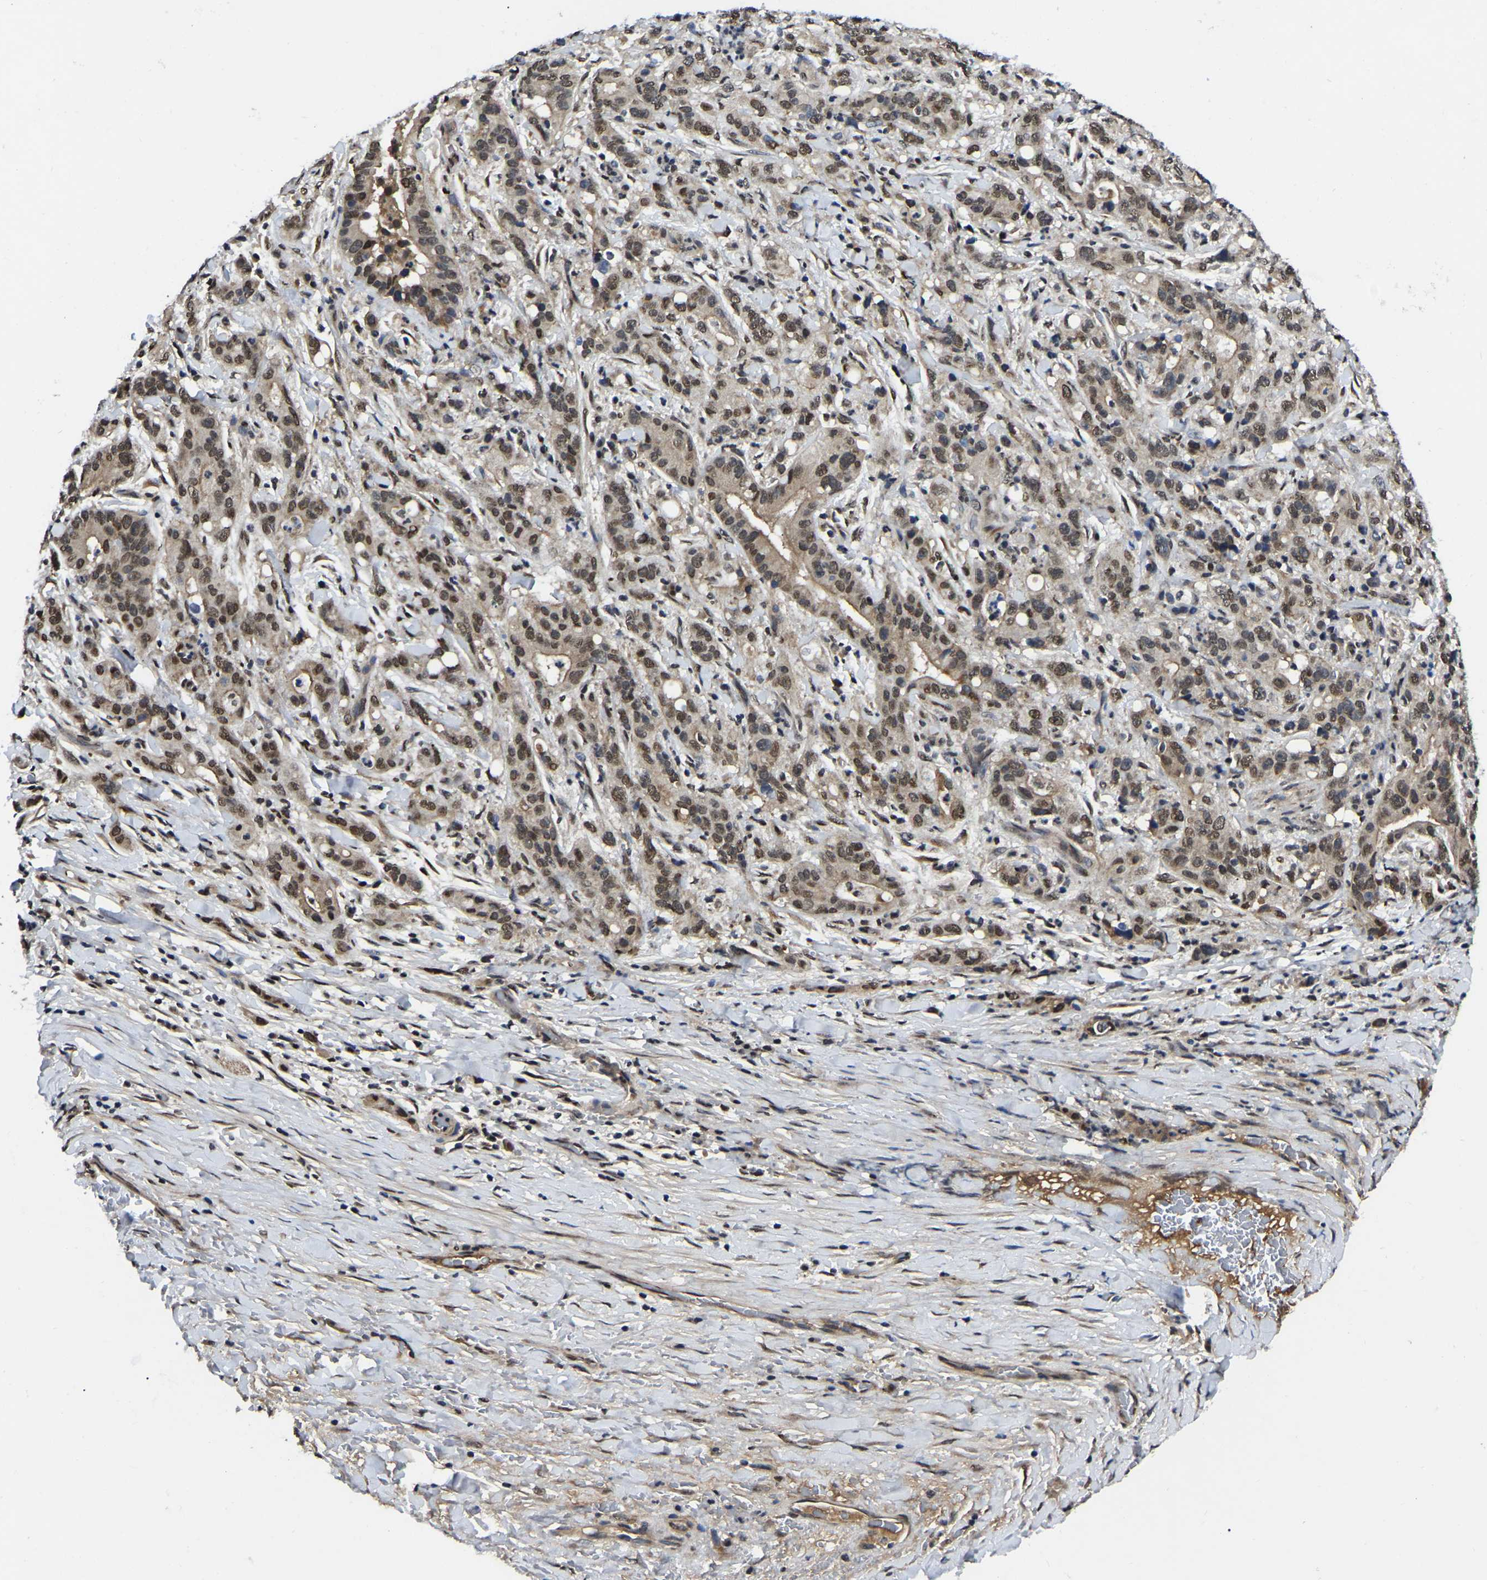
{"staining": {"intensity": "weak", "quantity": ">75%", "location": "nuclear"}, "tissue": "liver cancer", "cell_type": "Tumor cells", "image_type": "cancer", "snomed": [{"axis": "morphology", "description": "Cholangiocarcinoma"}, {"axis": "topography", "description": "Liver"}], "caption": "About >75% of tumor cells in human cholangiocarcinoma (liver) display weak nuclear protein expression as visualized by brown immunohistochemical staining.", "gene": "TRIM35", "patient": {"sex": "female", "age": 38}}